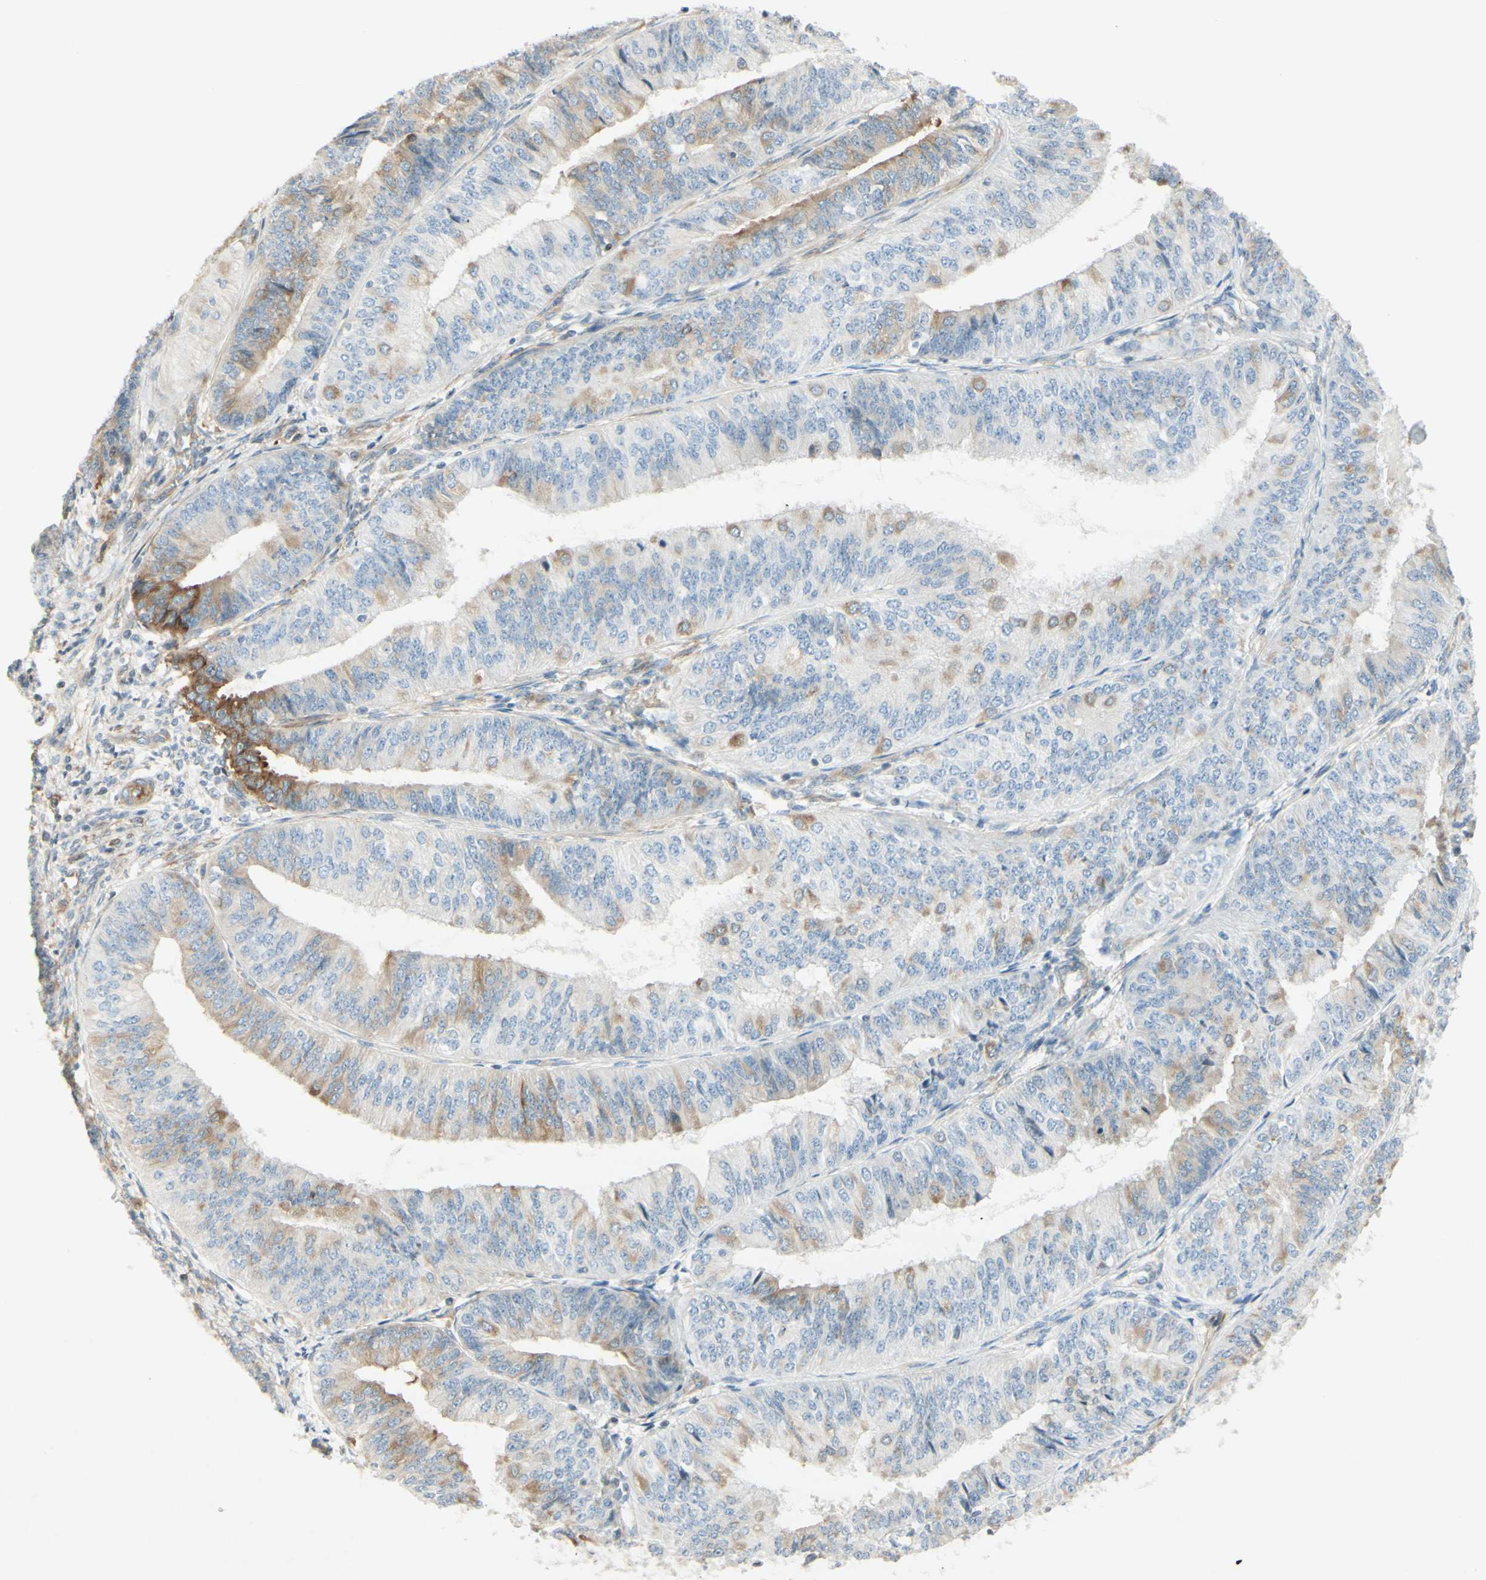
{"staining": {"intensity": "moderate", "quantity": "<25%", "location": "cytoplasmic/membranous"}, "tissue": "endometrial cancer", "cell_type": "Tumor cells", "image_type": "cancer", "snomed": [{"axis": "morphology", "description": "Adenocarcinoma, NOS"}, {"axis": "topography", "description": "Endometrium"}], "caption": "Protein expression analysis of endometrial cancer demonstrates moderate cytoplasmic/membranous staining in approximately <25% of tumor cells. (Brightfield microscopy of DAB IHC at high magnification).", "gene": "MAP1B", "patient": {"sex": "female", "age": 58}}